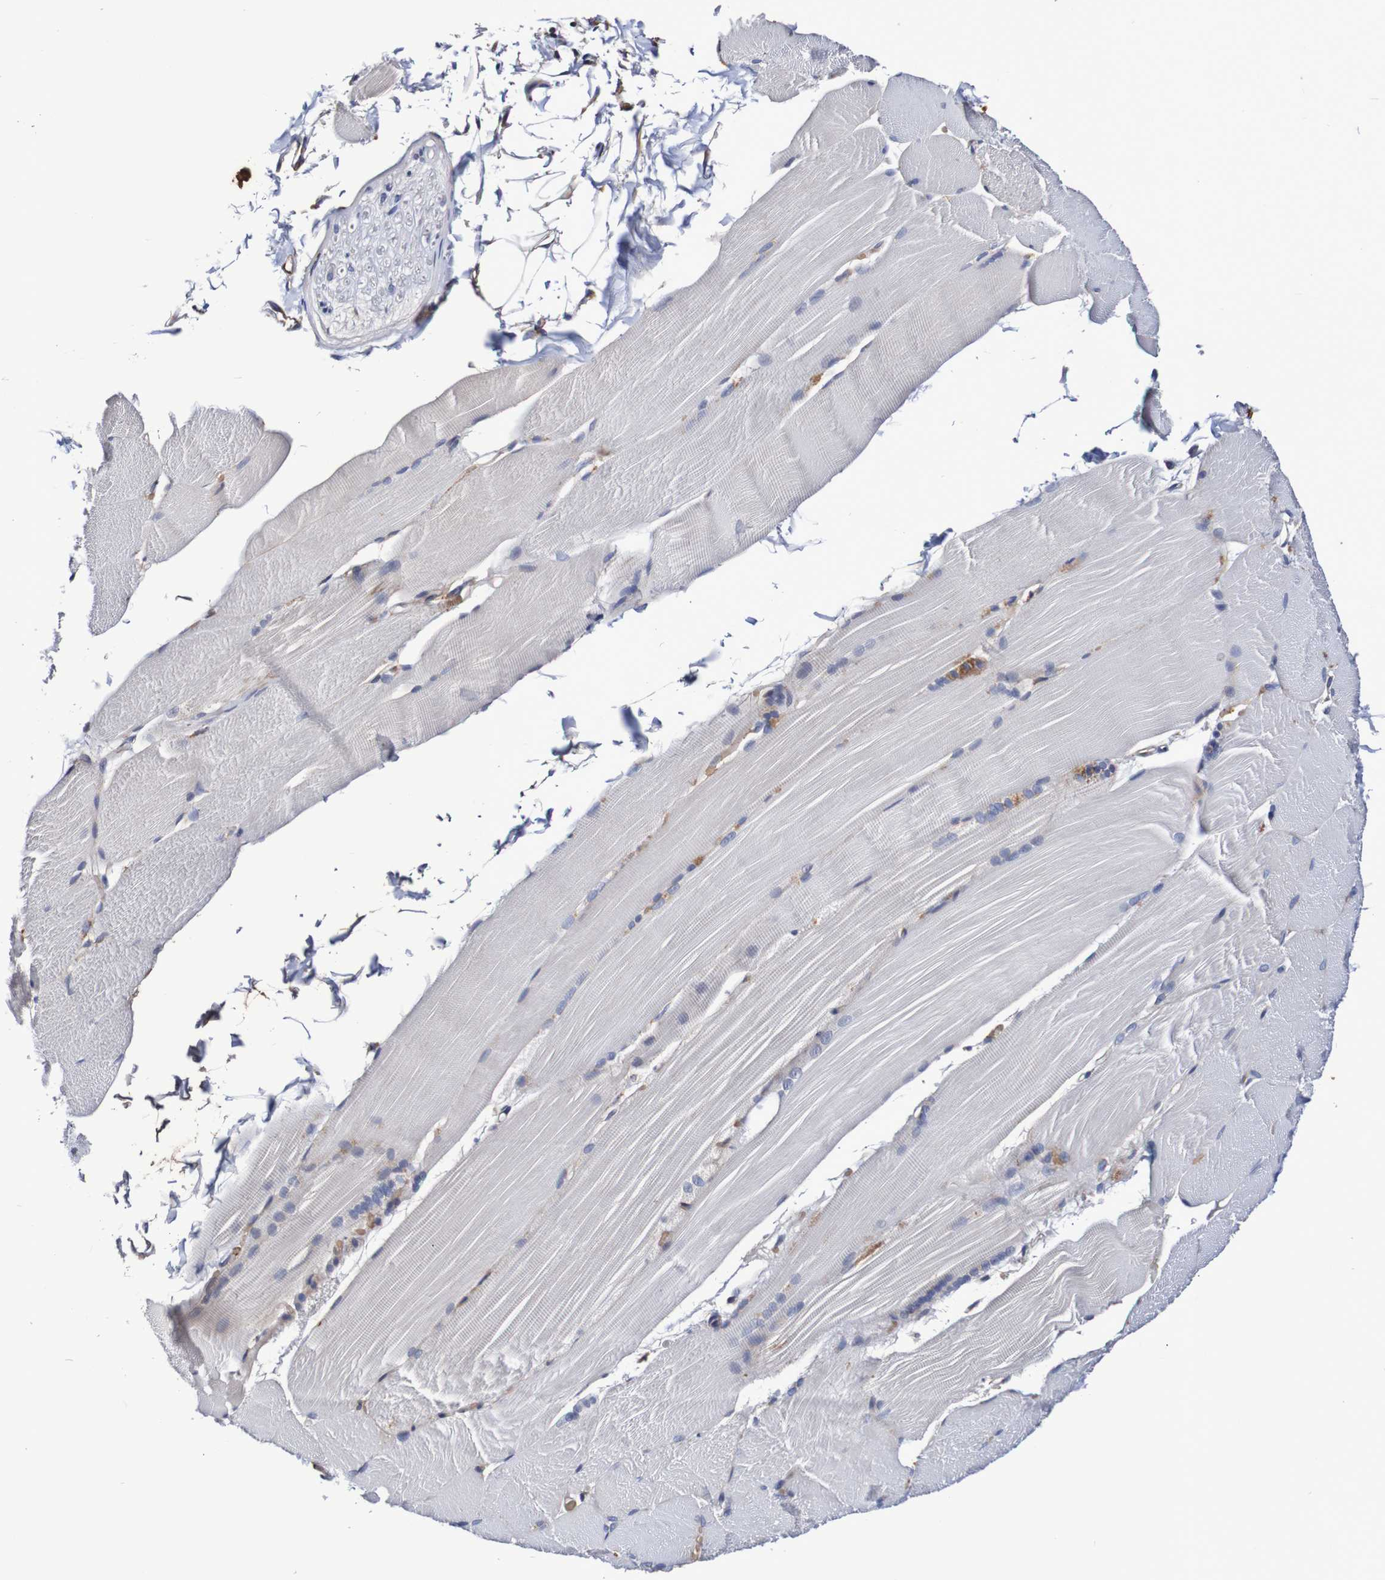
{"staining": {"intensity": "negative", "quantity": "none", "location": "none"}, "tissue": "skeletal muscle", "cell_type": "Myocytes", "image_type": "normal", "snomed": [{"axis": "morphology", "description": "Normal tissue, NOS"}, {"axis": "topography", "description": "Skin"}, {"axis": "topography", "description": "Skeletal muscle"}], "caption": "Skeletal muscle was stained to show a protein in brown. There is no significant expression in myocytes.", "gene": "WNT4", "patient": {"sex": "male", "age": 83}}